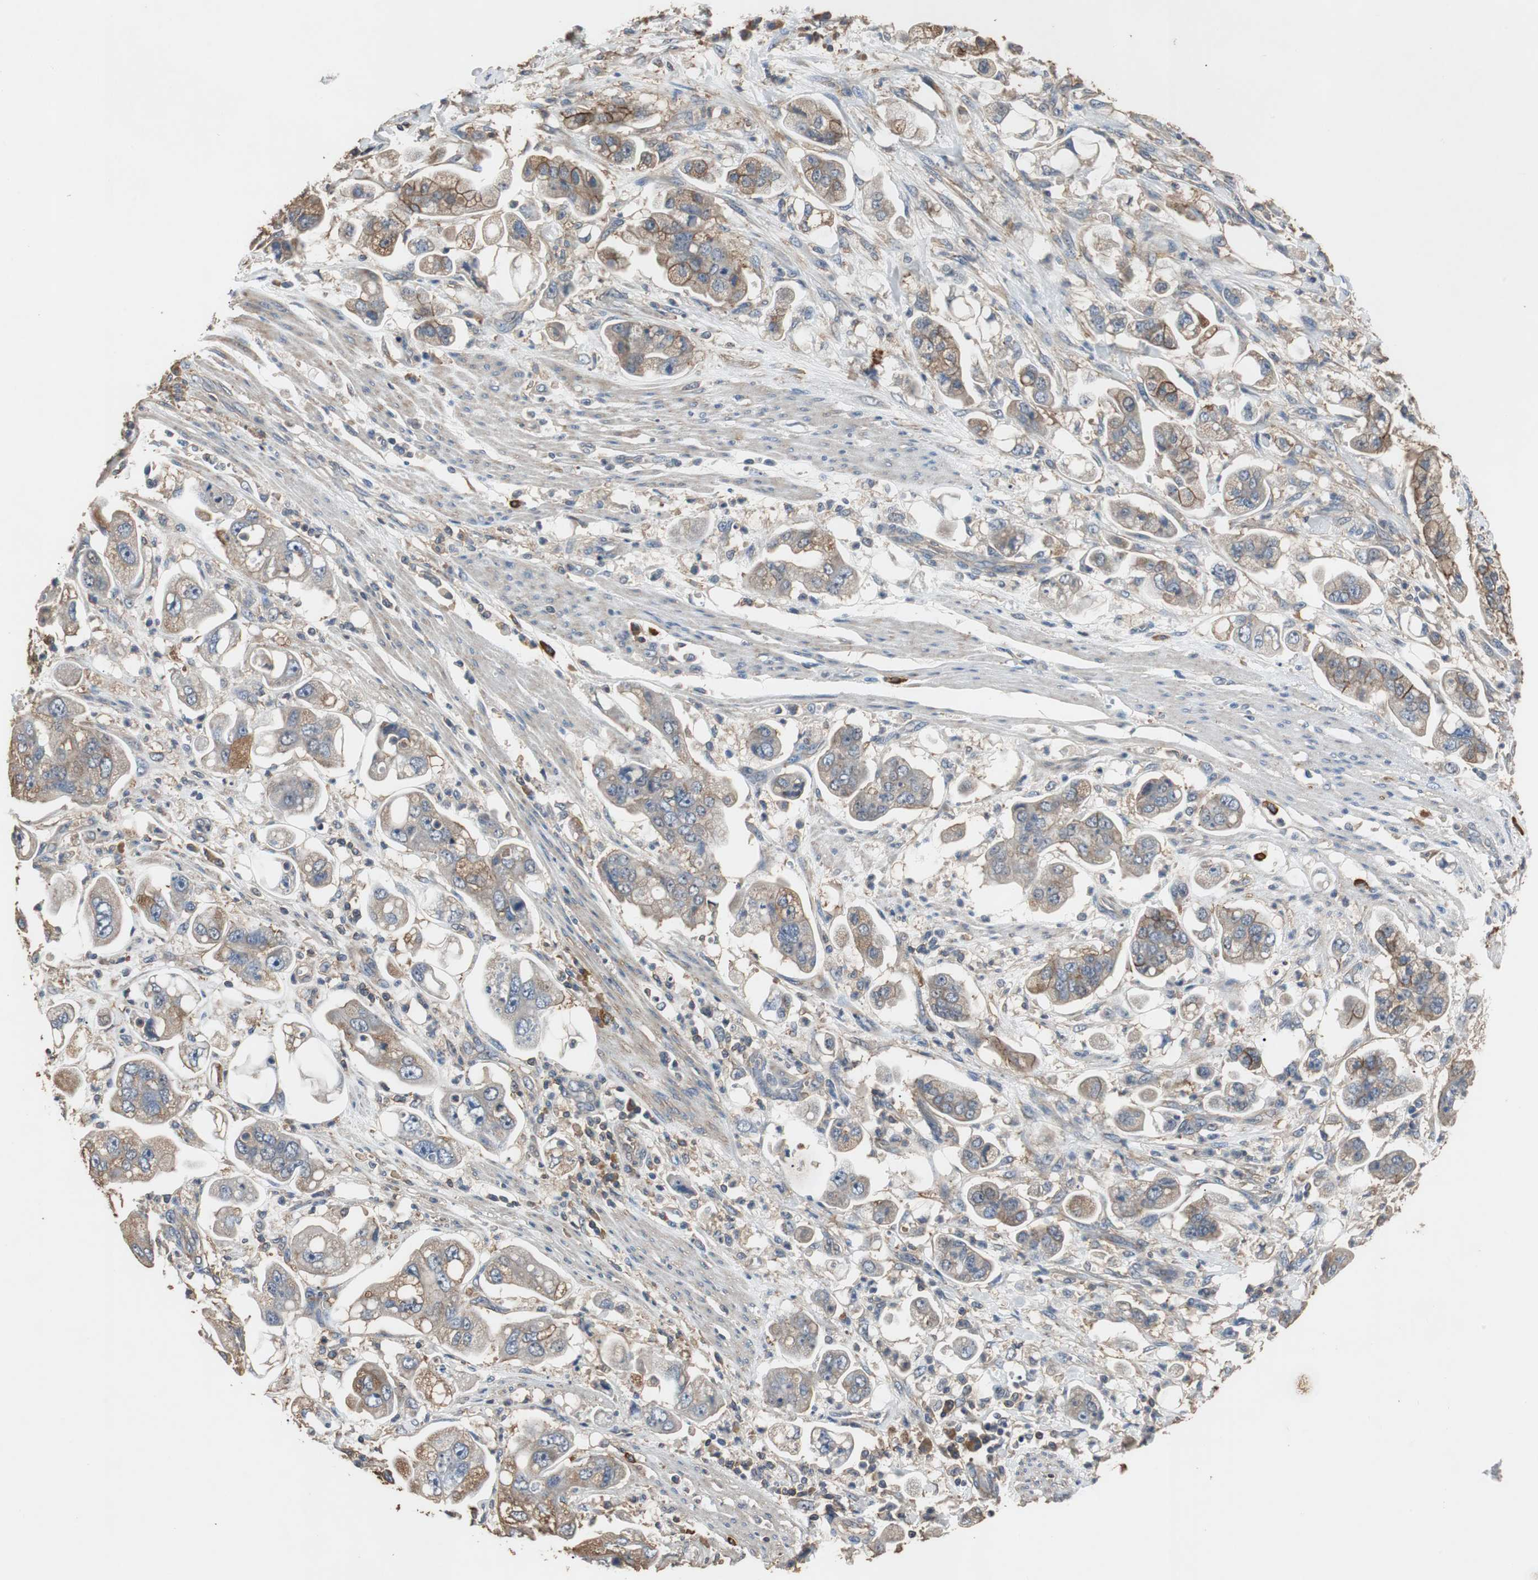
{"staining": {"intensity": "weak", "quantity": "25%-75%", "location": "cytoplasmic/membranous"}, "tissue": "stomach cancer", "cell_type": "Tumor cells", "image_type": "cancer", "snomed": [{"axis": "morphology", "description": "Adenocarcinoma, NOS"}, {"axis": "topography", "description": "Stomach"}], "caption": "Brown immunohistochemical staining in human stomach cancer shows weak cytoplasmic/membranous staining in approximately 25%-75% of tumor cells.", "gene": "TNFRSF14", "patient": {"sex": "male", "age": 62}}